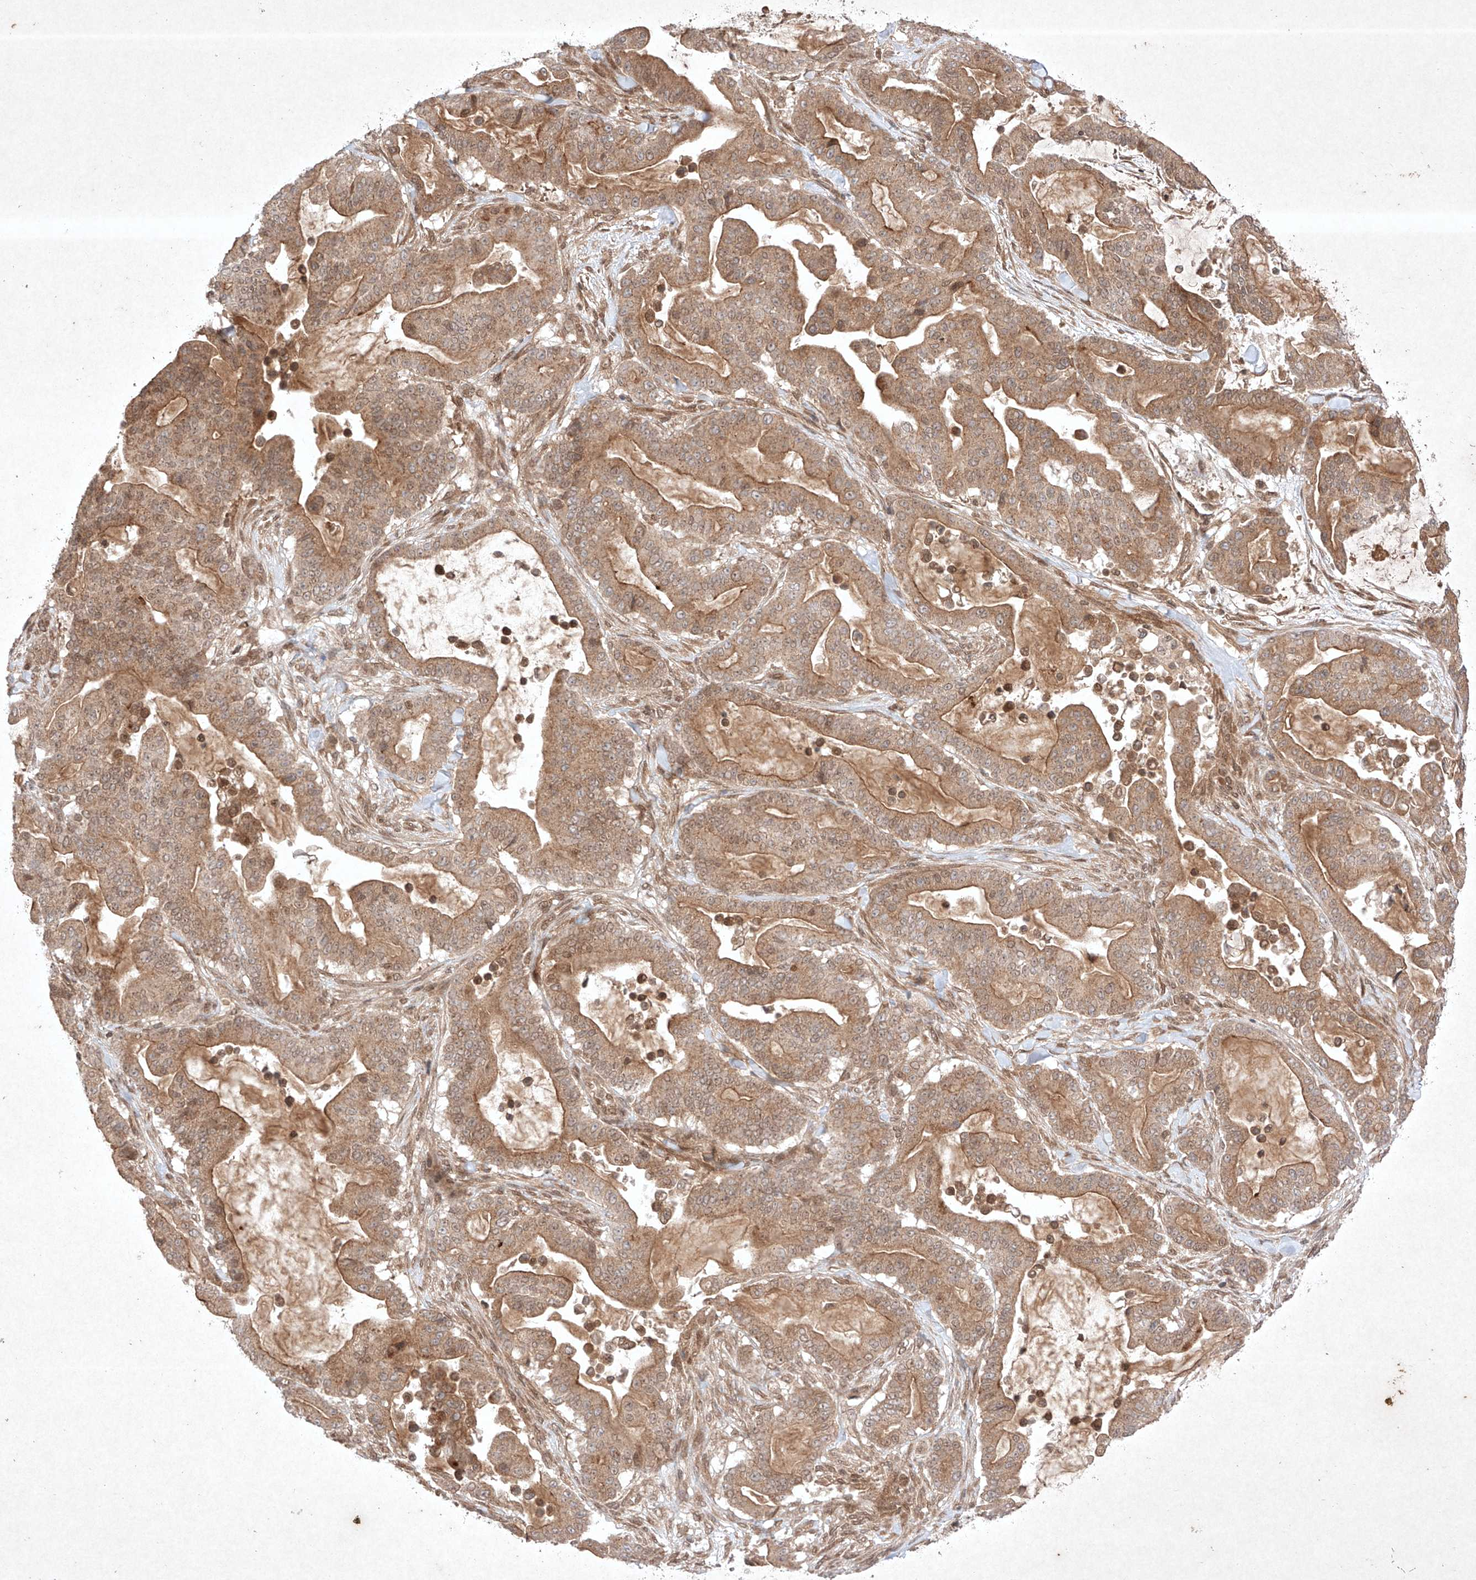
{"staining": {"intensity": "moderate", "quantity": ">75%", "location": "cytoplasmic/membranous,nuclear"}, "tissue": "pancreatic cancer", "cell_type": "Tumor cells", "image_type": "cancer", "snomed": [{"axis": "morphology", "description": "Adenocarcinoma, NOS"}, {"axis": "topography", "description": "Pancreas"}], "caption": "Immunohistochemistry of human pancreatic adenocarcinoma reveals medium levels of moderate cytoplasmic/membranous and nuclear positivity in about >75% of tumor cells.", "gene": "RNF31", "patient": {"sex": "male", "age": 63}}